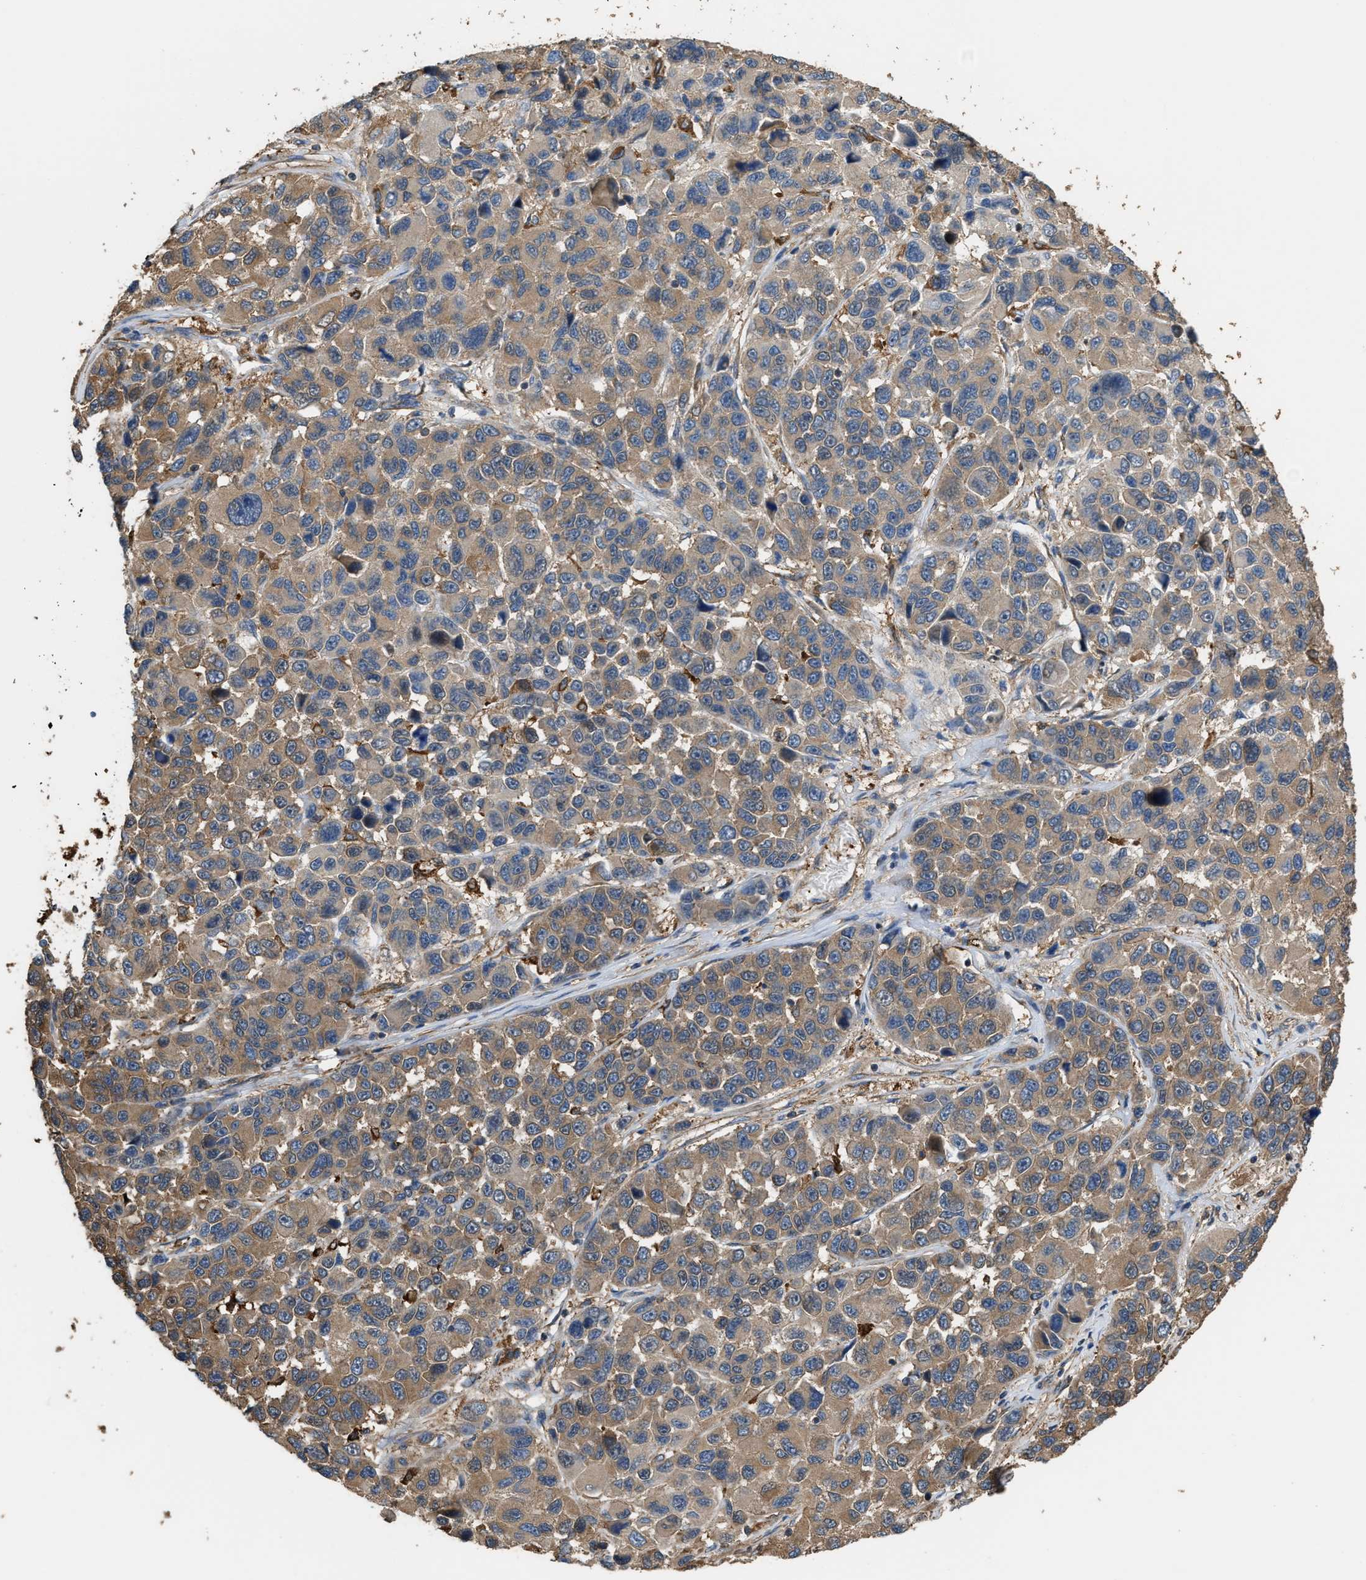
{"staining": {"intensity": "moderate", "quantity": ">75%", "location": "cytoplasmic/membranous"}, "tissue": "melanoma", "cell_type": "Tumor cells", "image_type": "cancer", "snomed": [{"axis": "morphology", "description": "Malignant melanoma, NOS"}, {"axis": "topography", "description": "Skin"}], "caption": "Malignant melanoma stained for a protein (brown) exhibits moderate cytoplasmic/membranous positive positivity in approximately >75% of tumor cells.", "gene": "ATIC", "patient": {"sex": "male", "age": 53}}